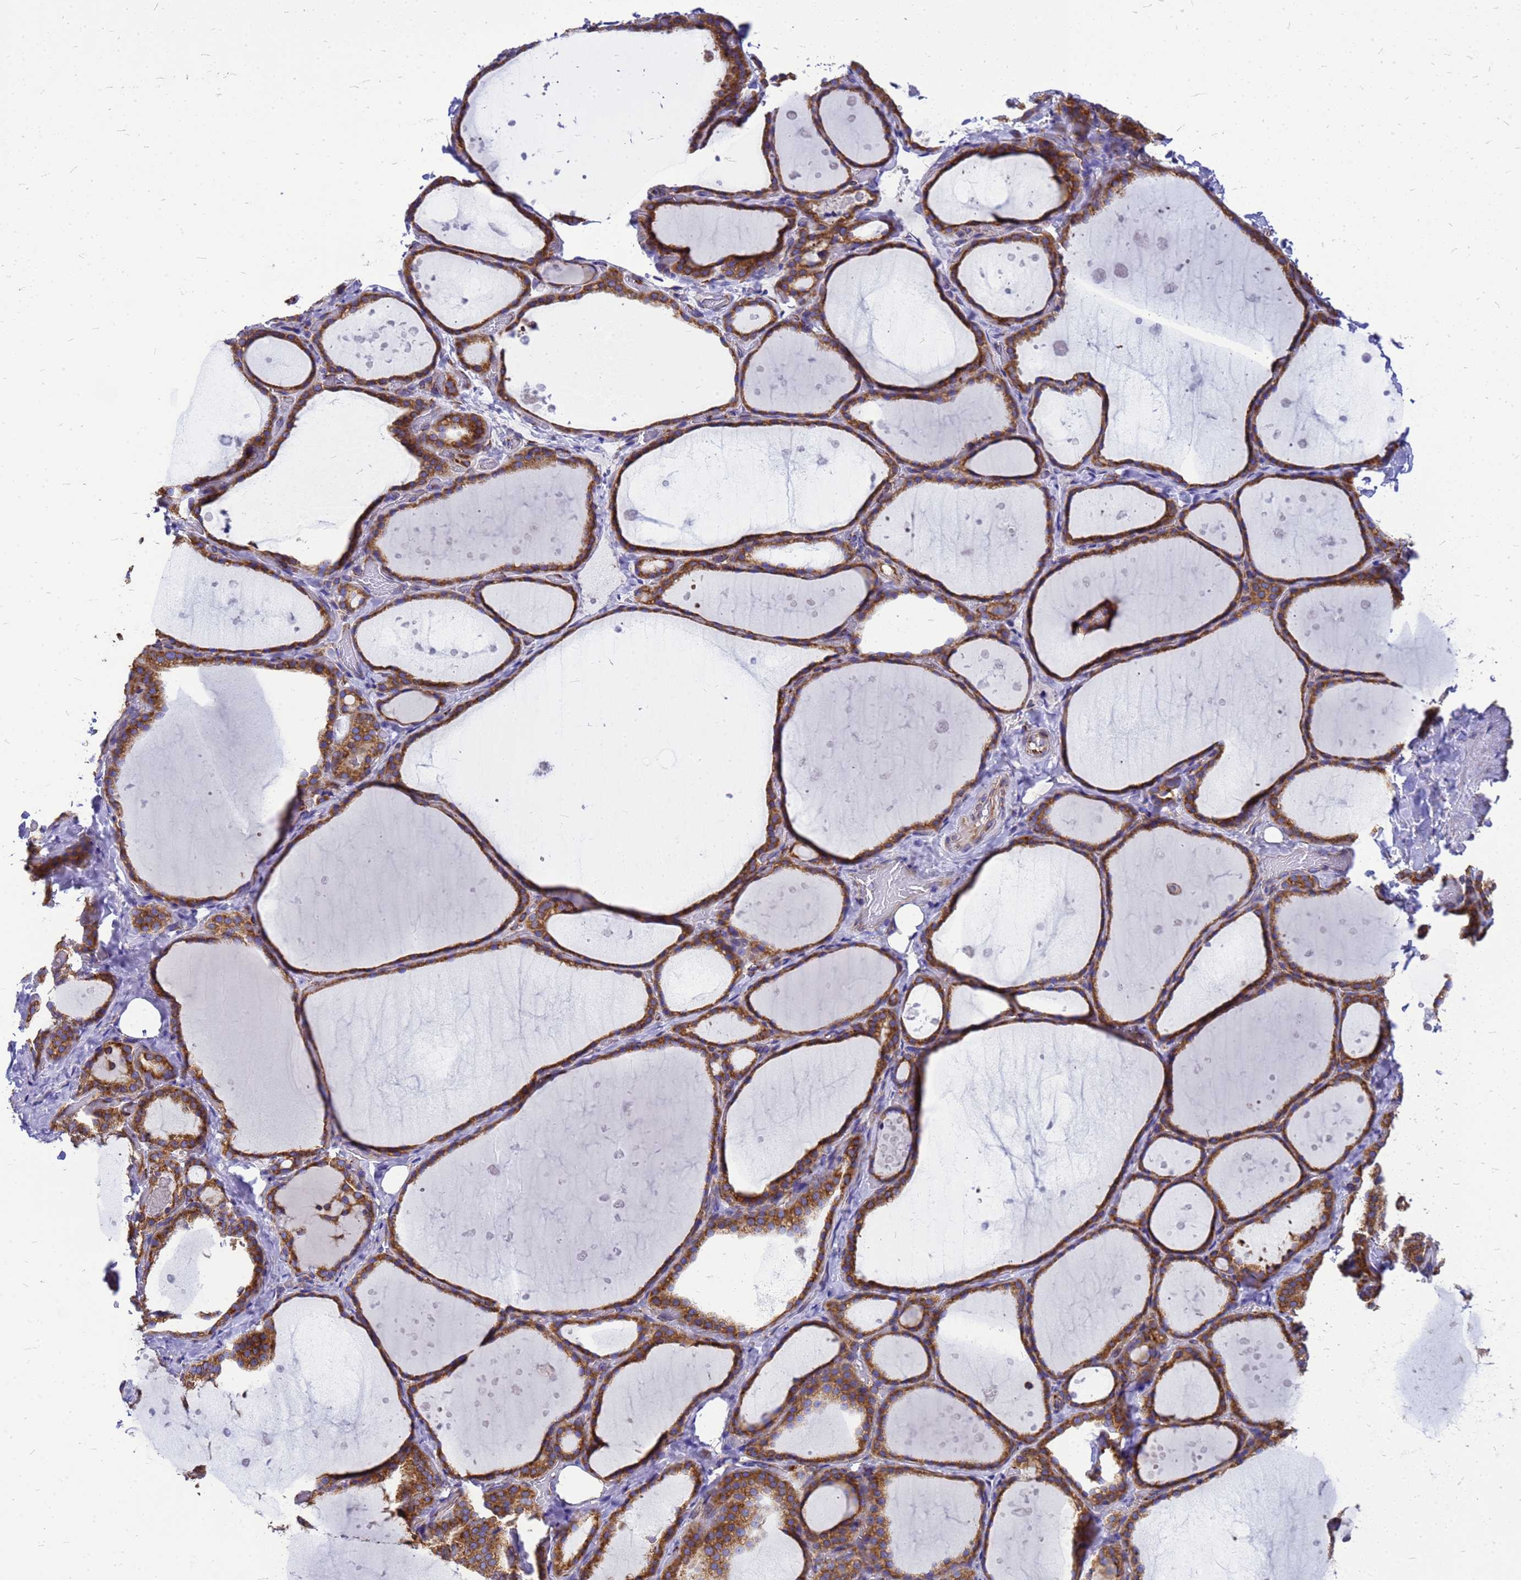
{"staining": {"intensity": "strong", "quantity": ">75%", "location": "cytoplasmic/membranous"}, "tissue": "thyroid gland", "cell_type": "Glandular cells", "image_type": "normal", "snomed": [{"axis": "morphology", "description": "Normal tissue, NOS"}, {"axis": "topography", "description": "Thyroid gland"}], "caption": "There is high levels of strong cytoplasmic/membranous staining in glandular cells of normal thyroid gland, as demonstrated by immunohistochemical staining (brown color).", "gene": "EEF1D", "patient": {"sex": "female", "age": 44}}